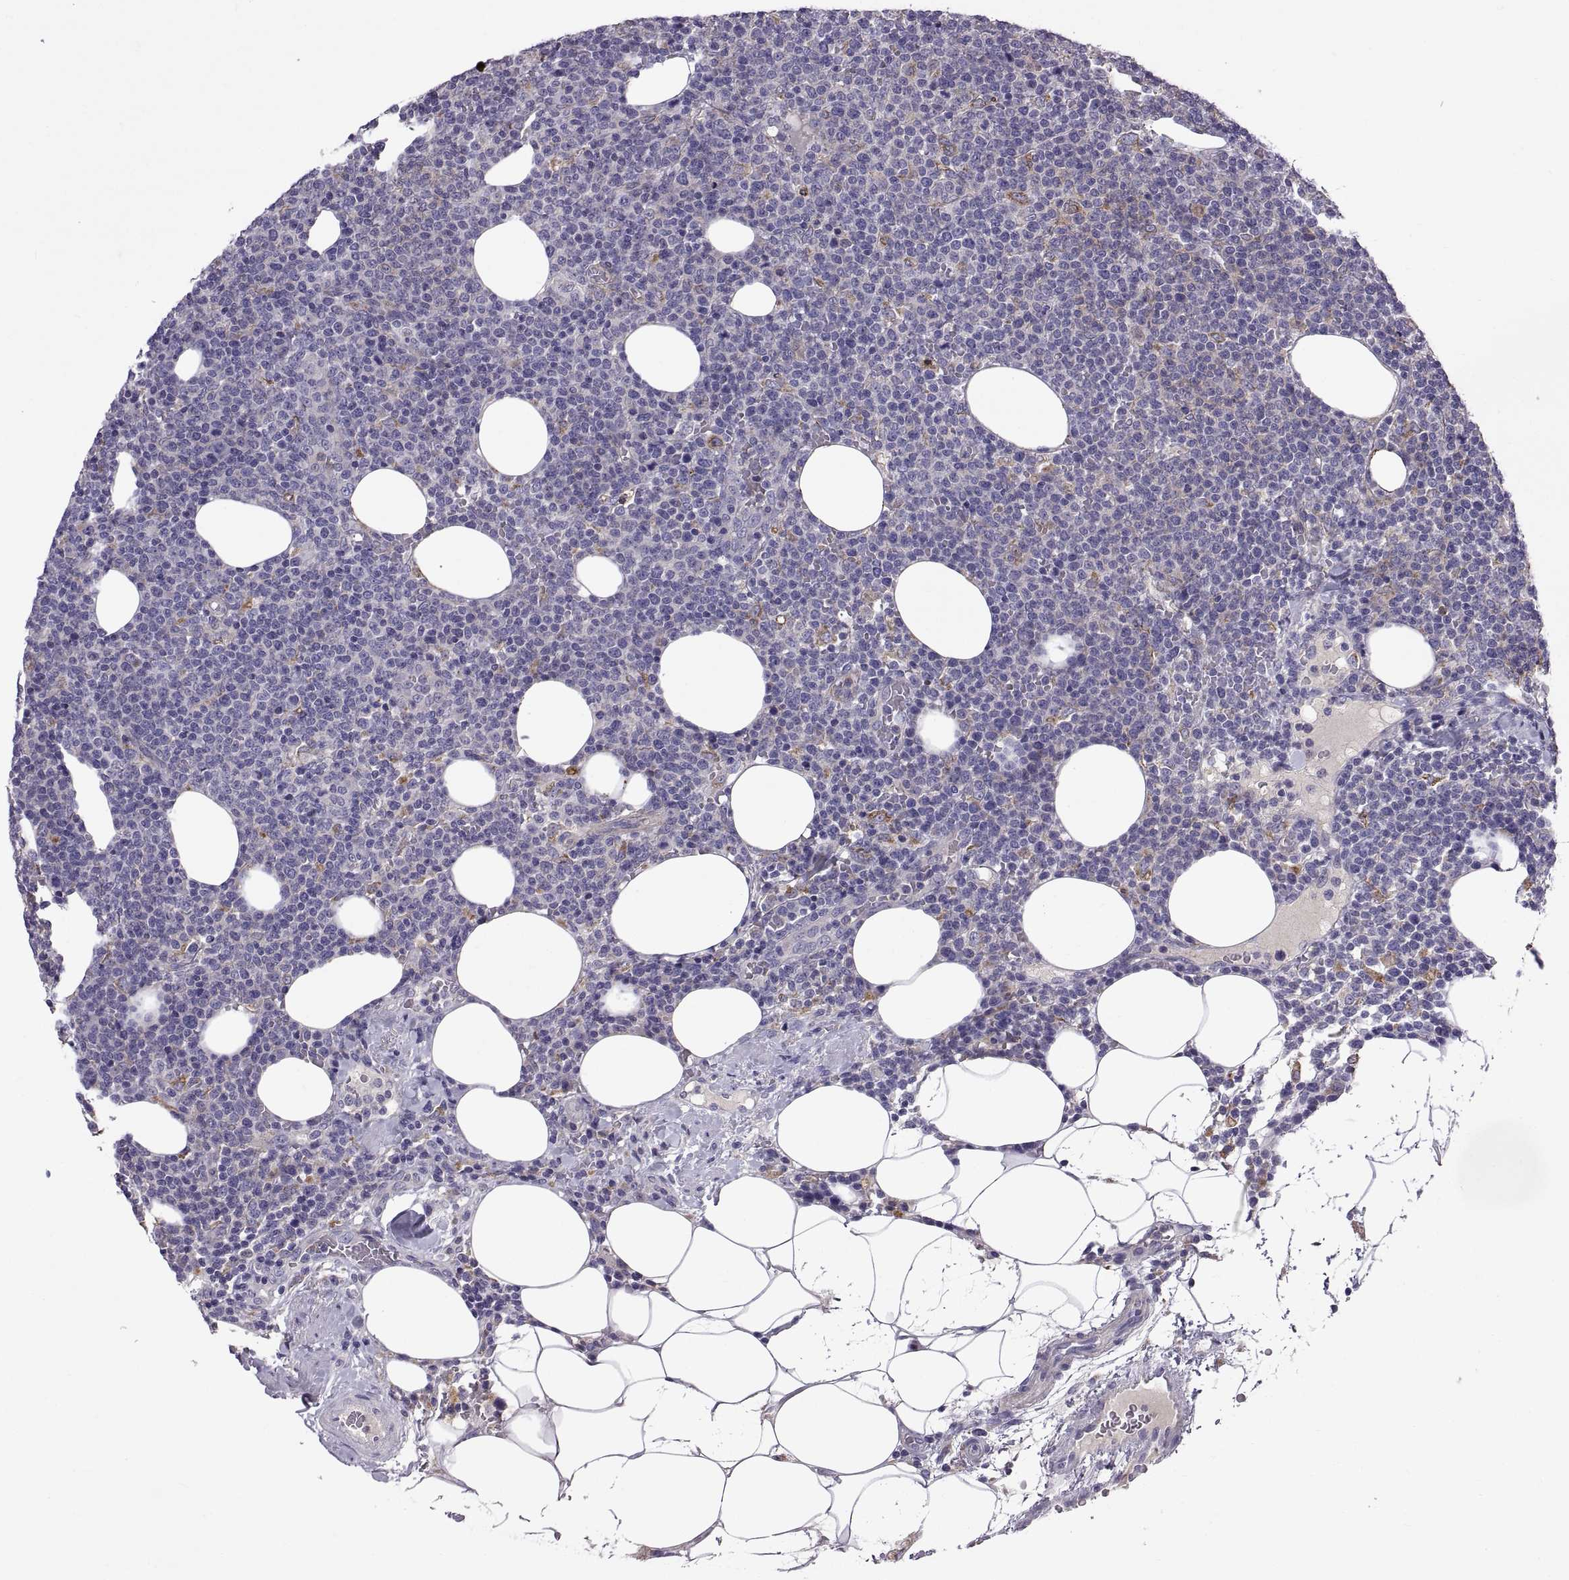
{"staining": {"intensity": "negative", "quantity": "none", "location": "none"}, "tissue": "lymphoma", "cell_type": "Tumor cells", "image_type": "cancer", "snomed": [{"axis": "morphology", "description": "Malignant lymphoma, non-Hodgkin's type, High grade"}, {"axis": "topography", "description": "Lymph node"}], "caption": "Lymphoma stained for a protein using immunohistochemistry (IHC) exhibits no positivity tumor cells.", "gene": "ARSL", "patient": {"sex": "male", "age": 61}}